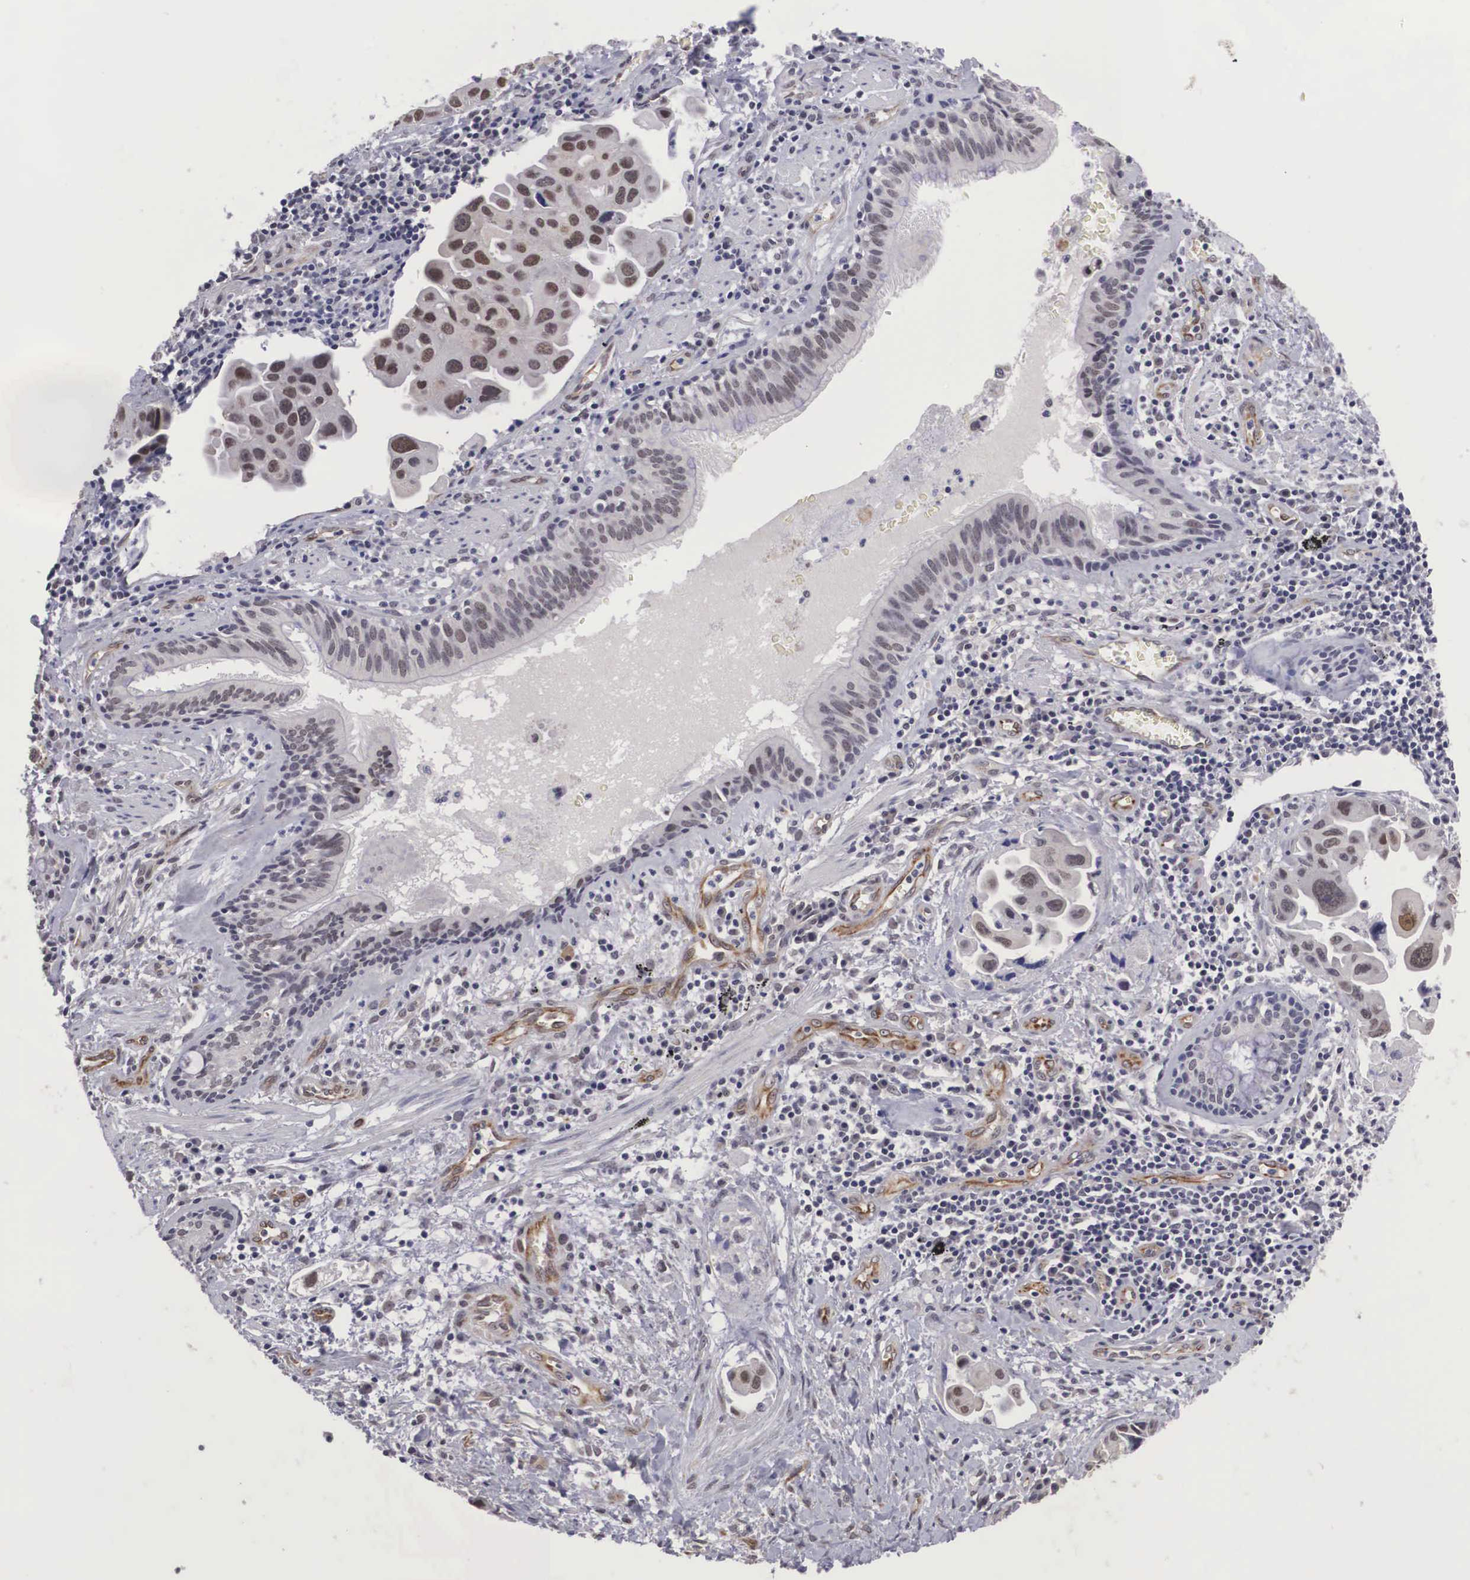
{"staining": {"intensity": "moderate", "quantity": ">75%", "location": "nuclear"}, "tissue": "lung cancer", "cell_type": "Tumor cells", "image_type": "cancer", "snomed": [{"axis": "morphology", "description": "Adenocarcinoma, NOS"}, {"axis": "topography", "description": "Lung"}], "caption": "Approximately >75% of tumor cells in human adenocarcinoma (lung) display moderate nuclear protein positivity as visualized by brown immunohistochemical staining.", "gene": "MORC2", "patient": {"sex": "male", "age": 64}}